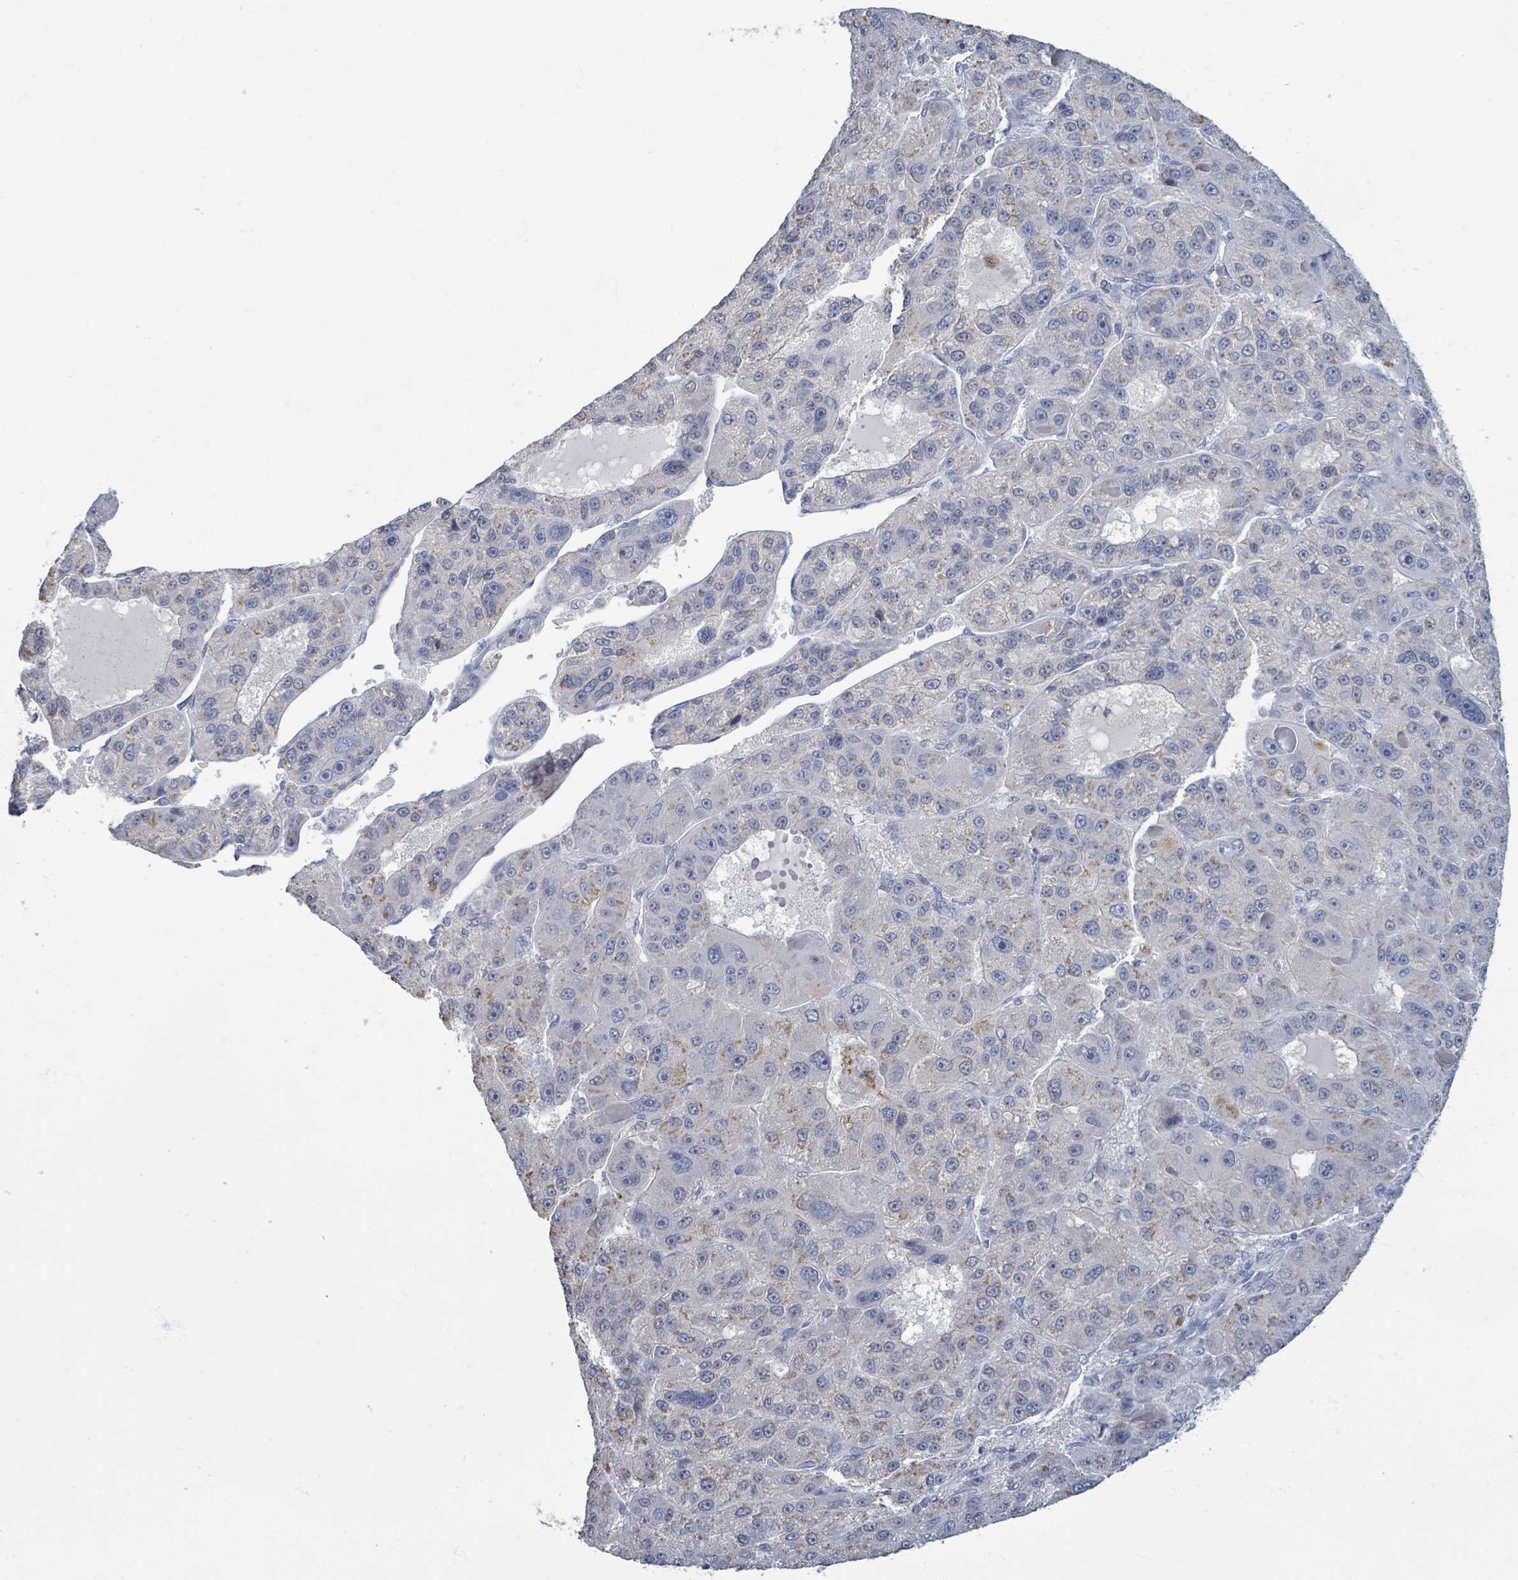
{"staining": {"intensity": "weak", "quantity": "<25%", "location": "cytoplasmic/membranous"}, "tissue": "liver cancer", "cell_type": "Tumor cells", "image_type": "cancer", "snomed": [{"axis": "morphology", "description": "Carcinoma, Hepatocellular, NOS"}, {"axis": "topography", "description": "Liver"}], "caption": "This is a photomicrograph of immunohistochemistry staining of liver hepatocellular carcinoma, which shows no expression in tumor cells.", "gene": "WNT11", "patient": {"sex": "male", "age": 76}}